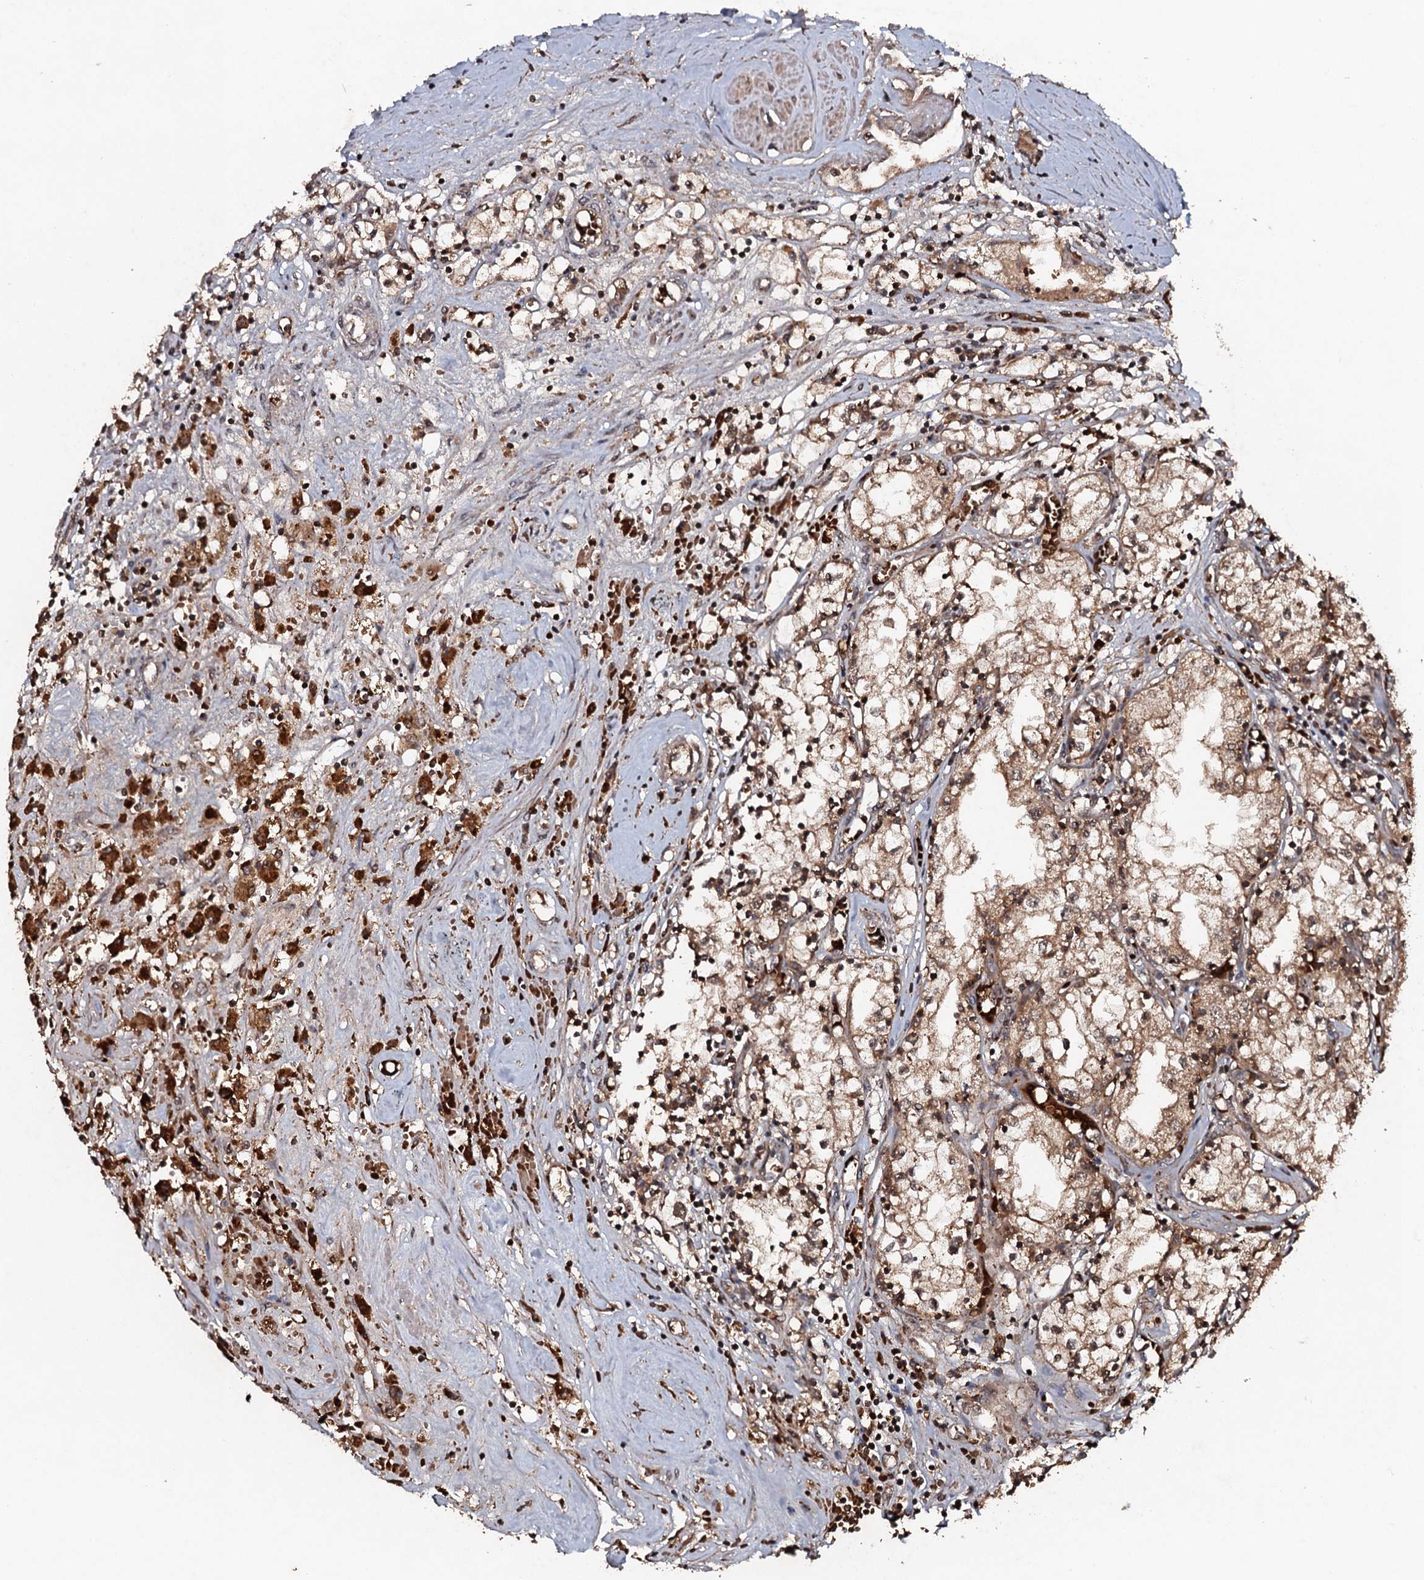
{"staining": {"intensity": "moderate", "quantity": ">75%", "location": "cytoplasmic/membranous,nuclear"}, "tissue": "renal cancer", "cell_type": "Tumor cells", "image_type": "cancer", "snomed": [{"axis": "morphology", "description": "Adenocarcinoma, NOS"}, {"axis": "topography", "description": "Kidney"}], "caption": "Brown immunohistochemical staining in renal cancer (adenocarcinoma) exhibits moderate cytoplasmic/membranous and nuclear expression in about >75% of tumor cells.", "gene": "ADGRG3", "patient": {"sex": "male", "age": 56}}